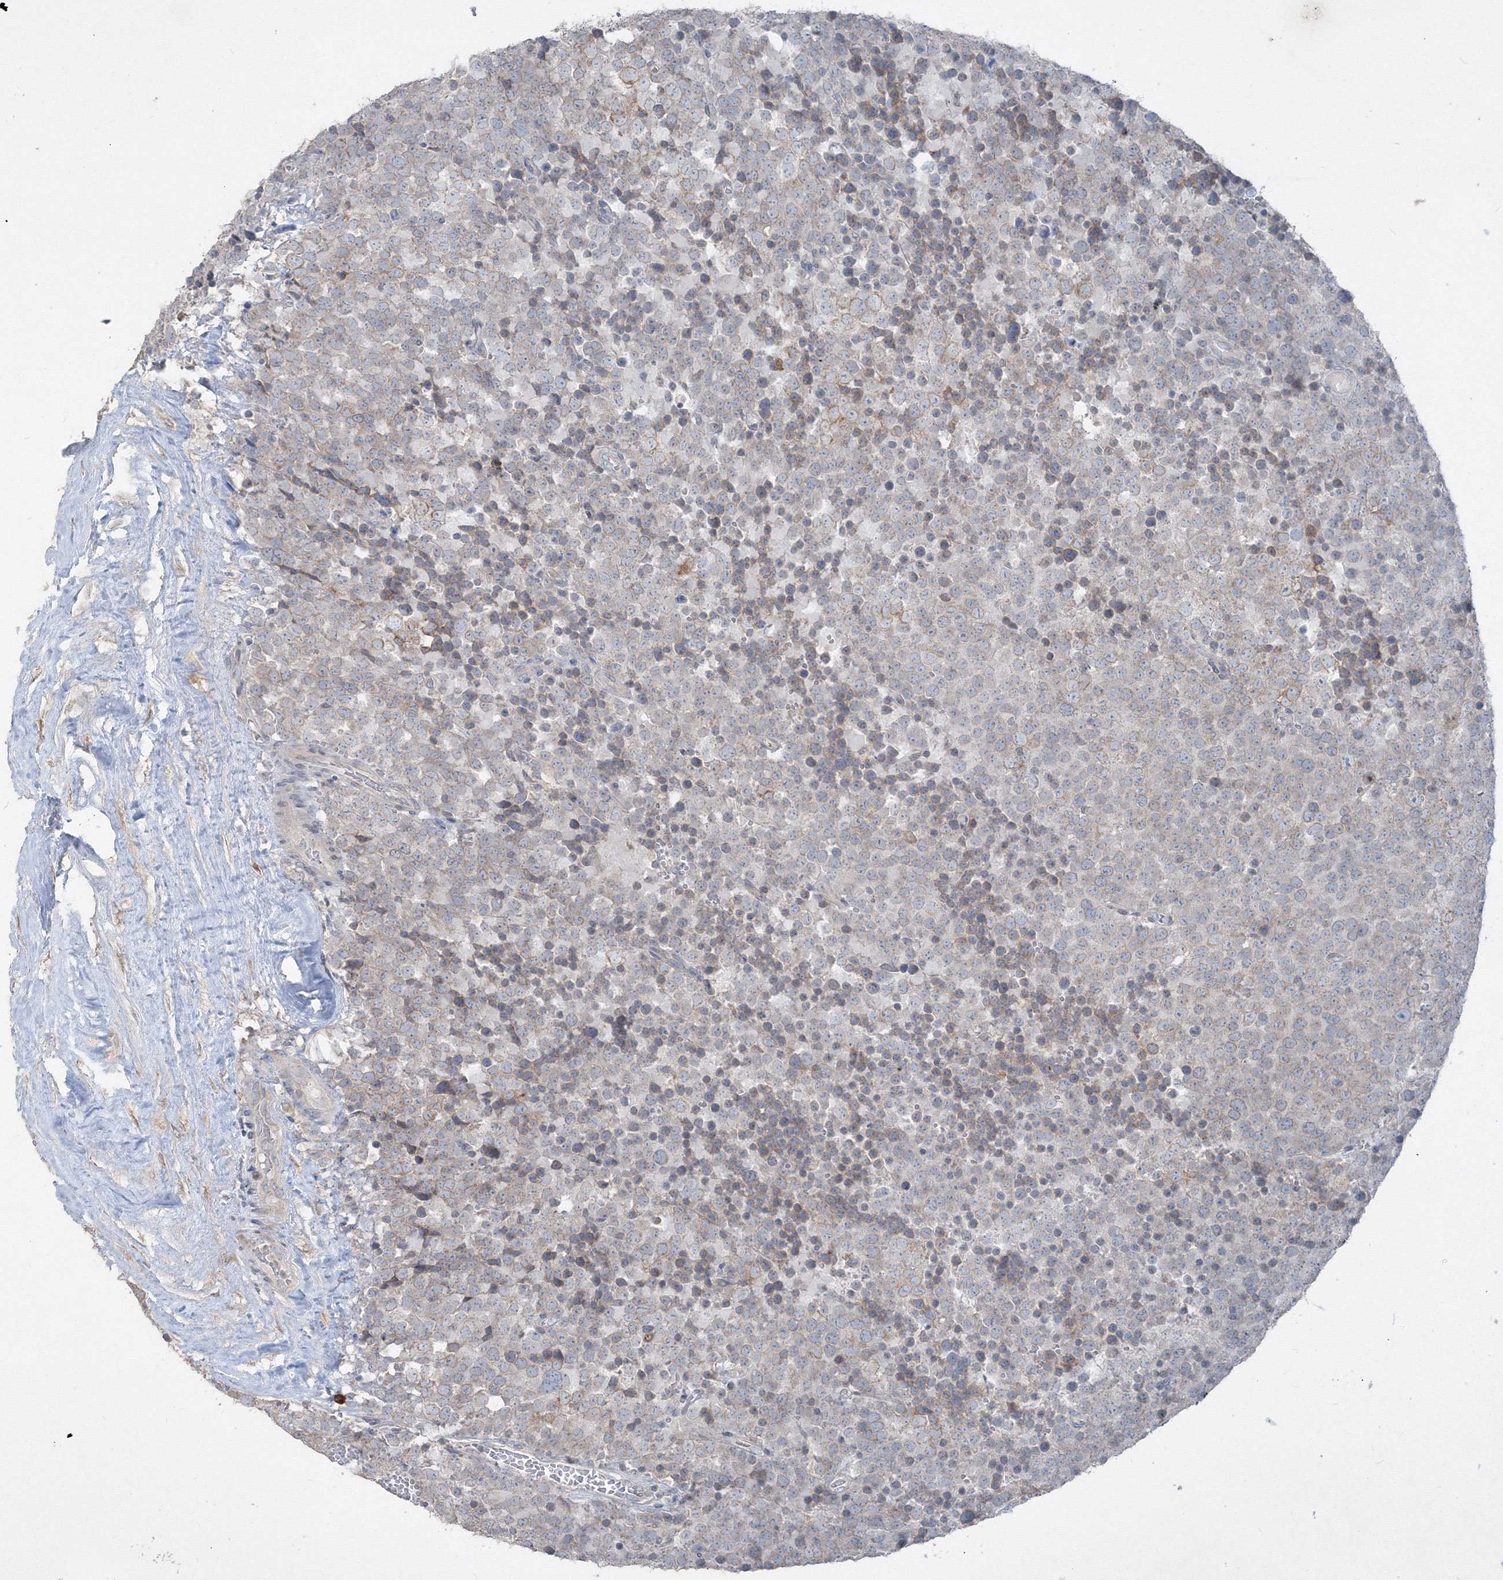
{"staining": {"intensity": "weak", "quantity": "25%-75%", "location": "cytoplasmic/membranous"}, "tissue": "testis cancer", "cell_type": "Tumor cells", "image_type": "cancer", "snomed": [{"axis": "morphology", "description": "Seminoma, NOS"}, {"axis": "topography", "description": "Testis"}], "caption": "An image showing weak cytoplasmic/membranous staining in about 25%-75% of tumor cells in testis cancer, as visualized by brown immunohistochemical staining.", "gene": "IFNAR1", "patient": {"sex": "male", "age": 71}}